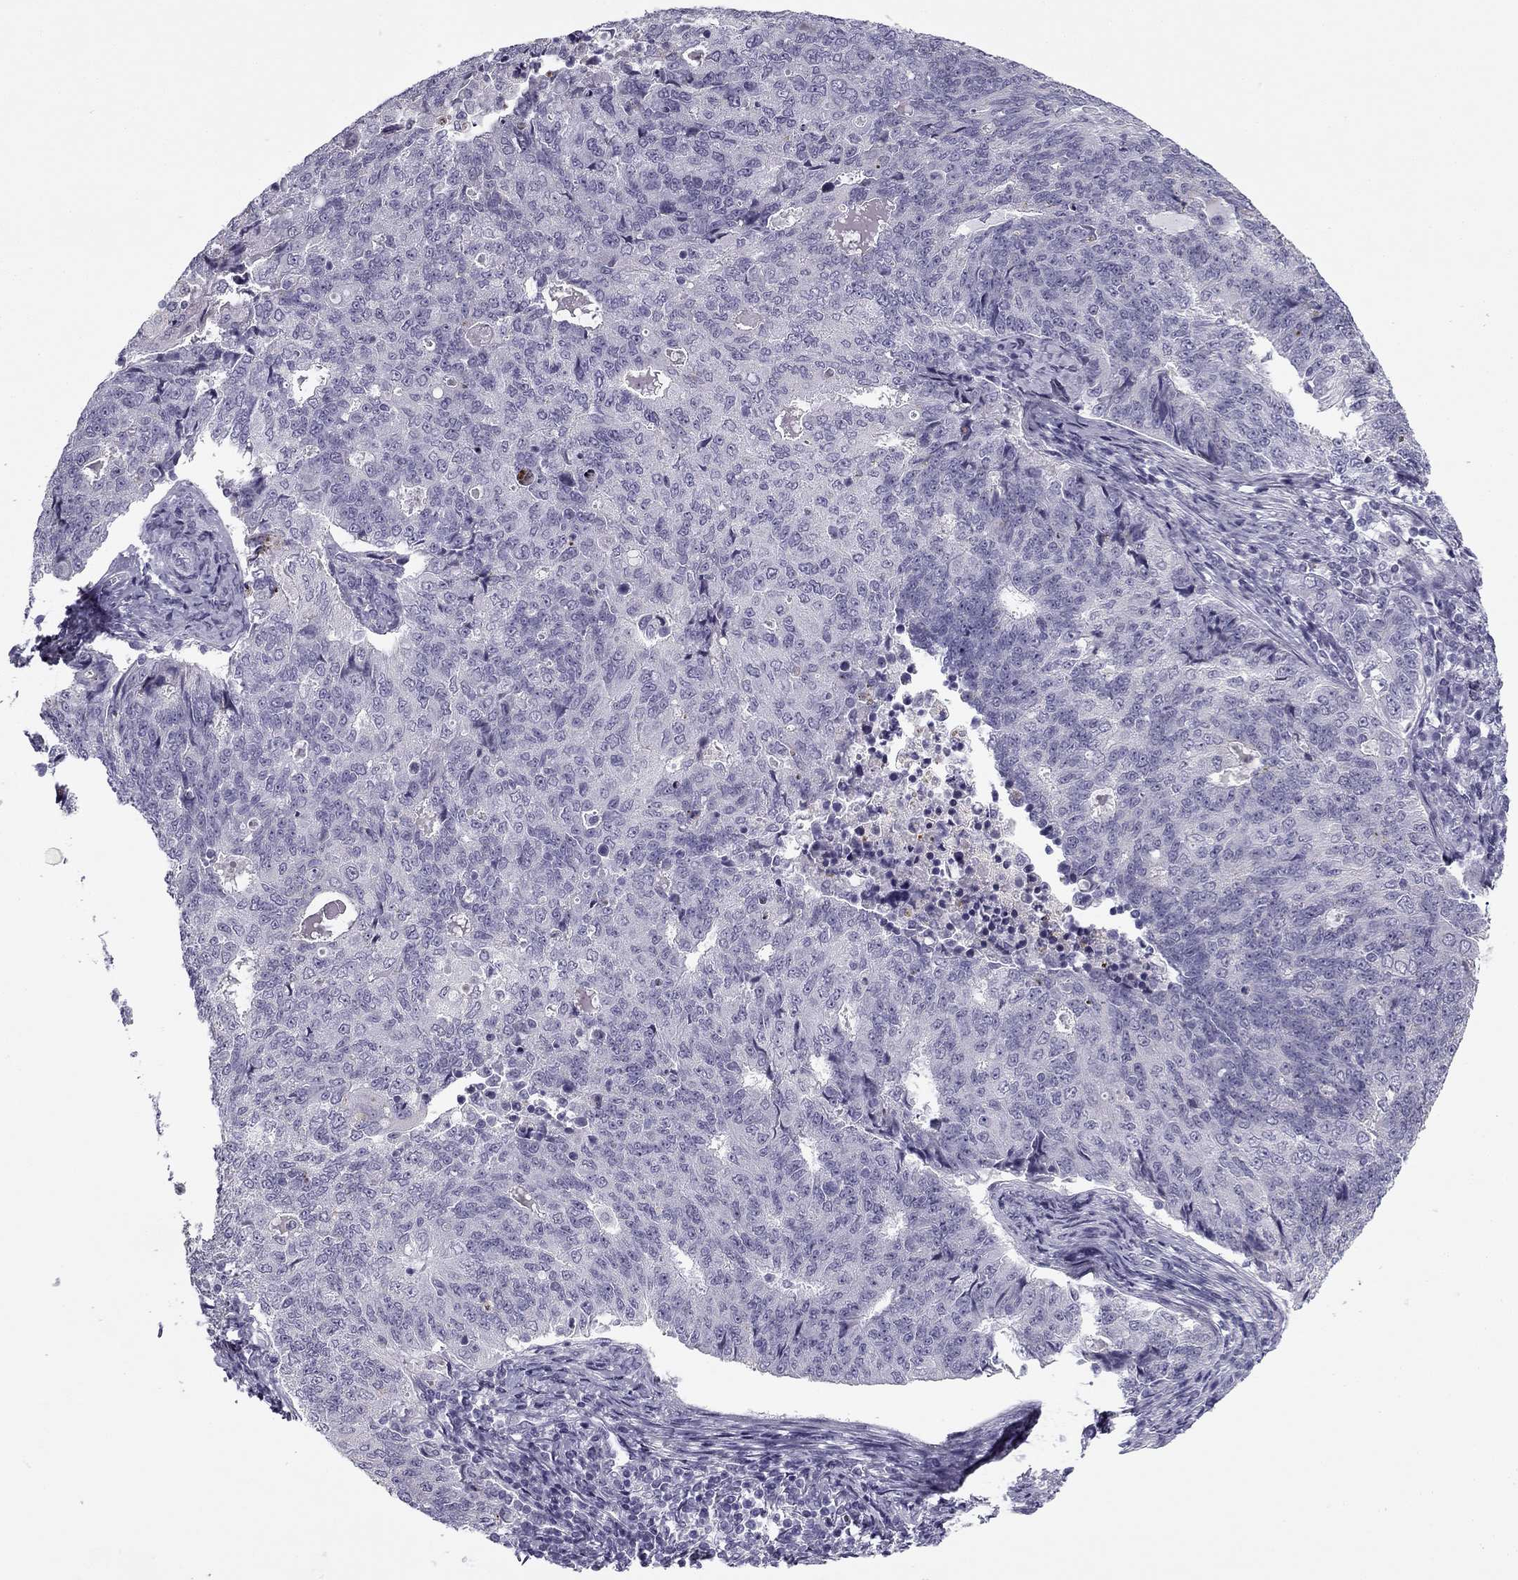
{"staining": {"intensity": "negative", "quantity": "none", "location": "none"}, "tissue": "endometrial cancer", "cell_type": "Tumor cells", "image_type": "cancer", "snomed": [{"axis": "morphology", "description": "Adenocarcinoma, NOS"}, {"axis": "topography", "description": "Endometrium"}], "caption": "IHC photomicrograph of endometrial adenocarcinoma stained for a protein (brown), which displays no staining in tumor cells.", "gene": "MC5R", "patient": {"sex": "female", "age": 43}}